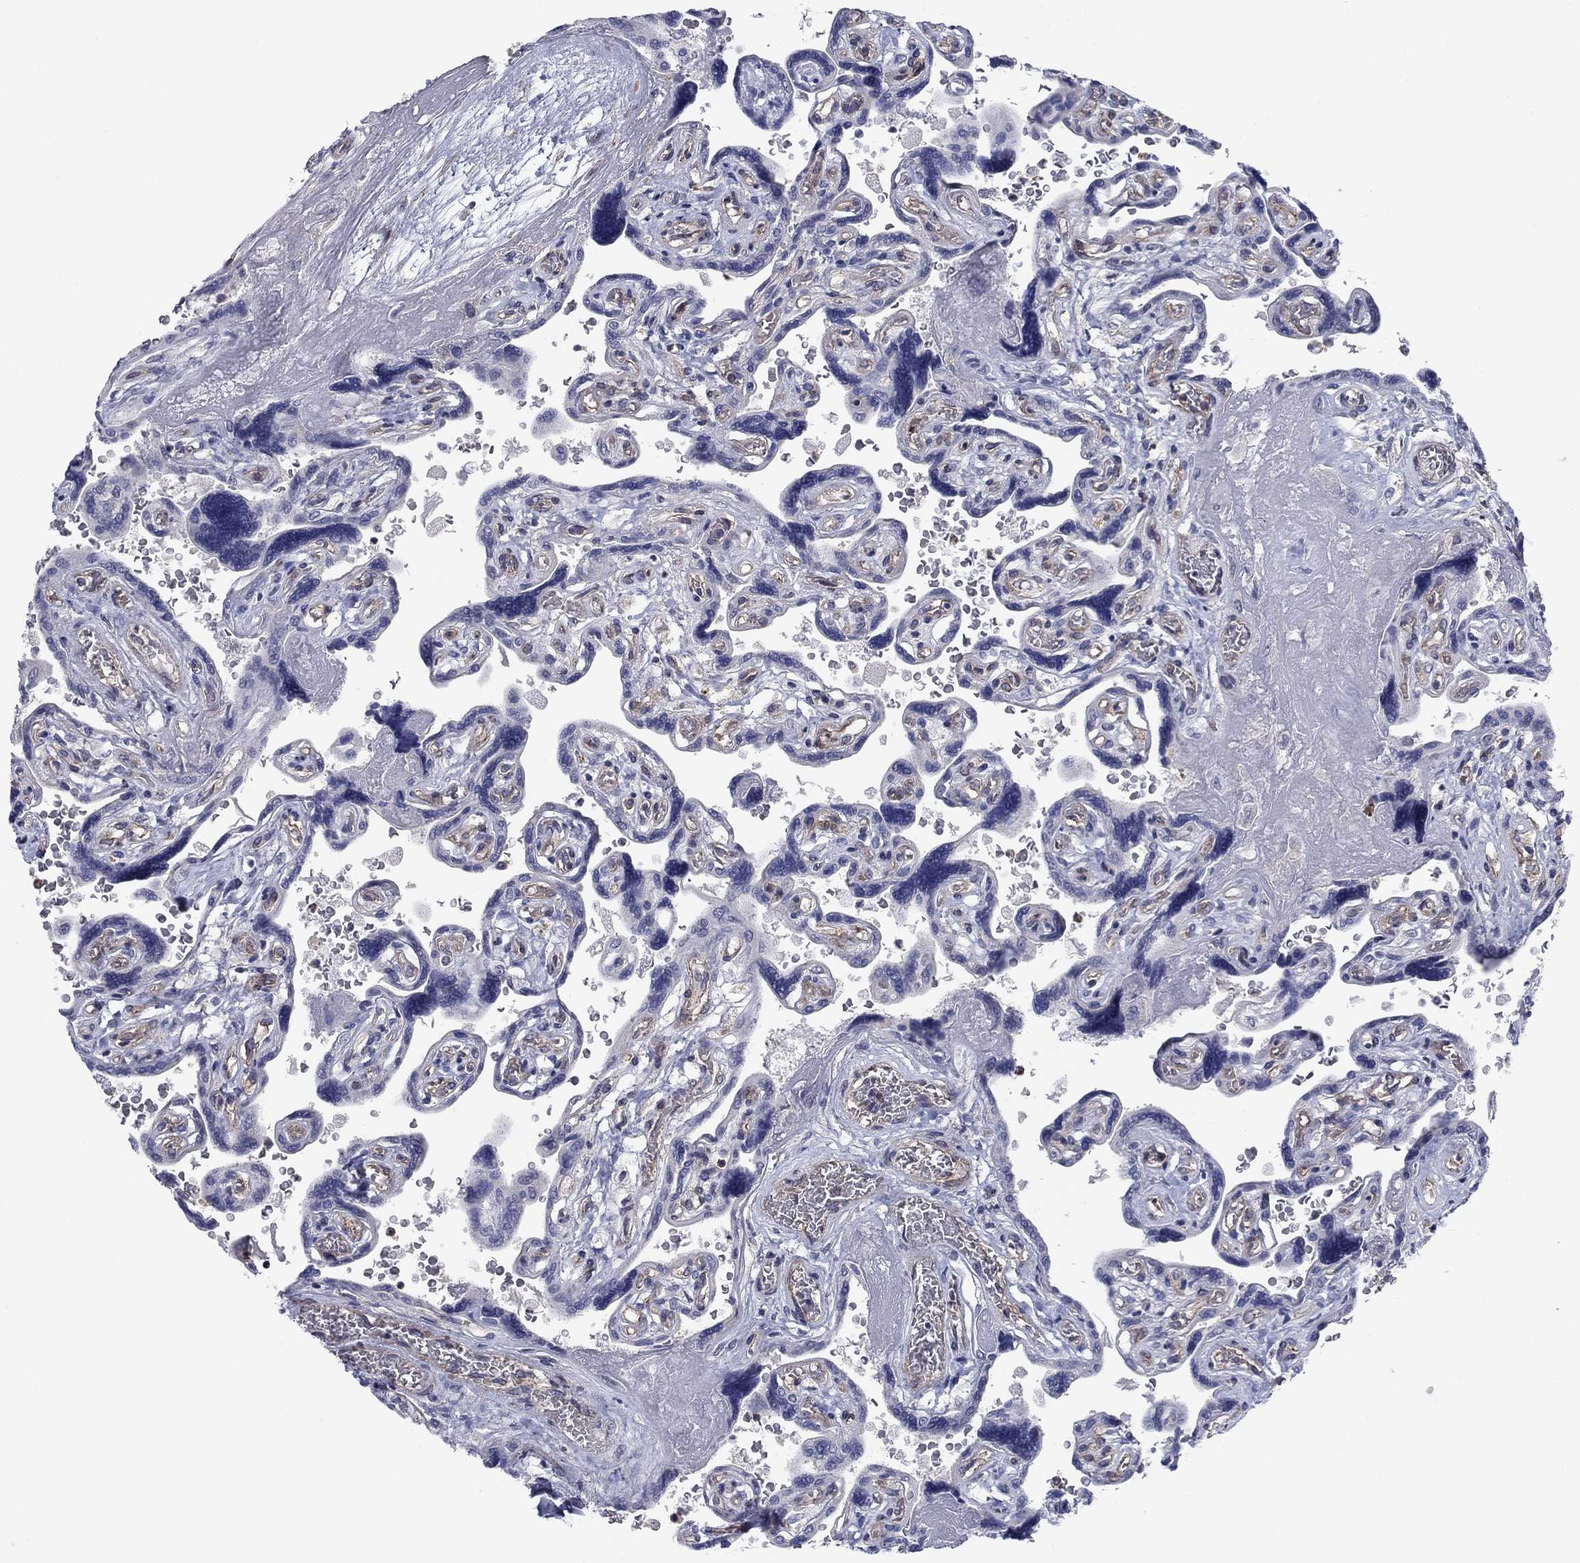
{"staining": {"intensity": "negative", "quantity": "none", "location": "none"}, "tissue": "placenta", "cell_type": "Decidual cells", "image_type": "normal", "snomed": [{"axis": "morphology", "description": "Normal tissue, NOS"}, {"axis": "topography", "description": "Placenta"}], "caption": "Immunohistochemical staining of benign placenta displays no significant expression in decidual cells.", "gene": "PSD4", "patient": {"sex": "female", "age": 32}}